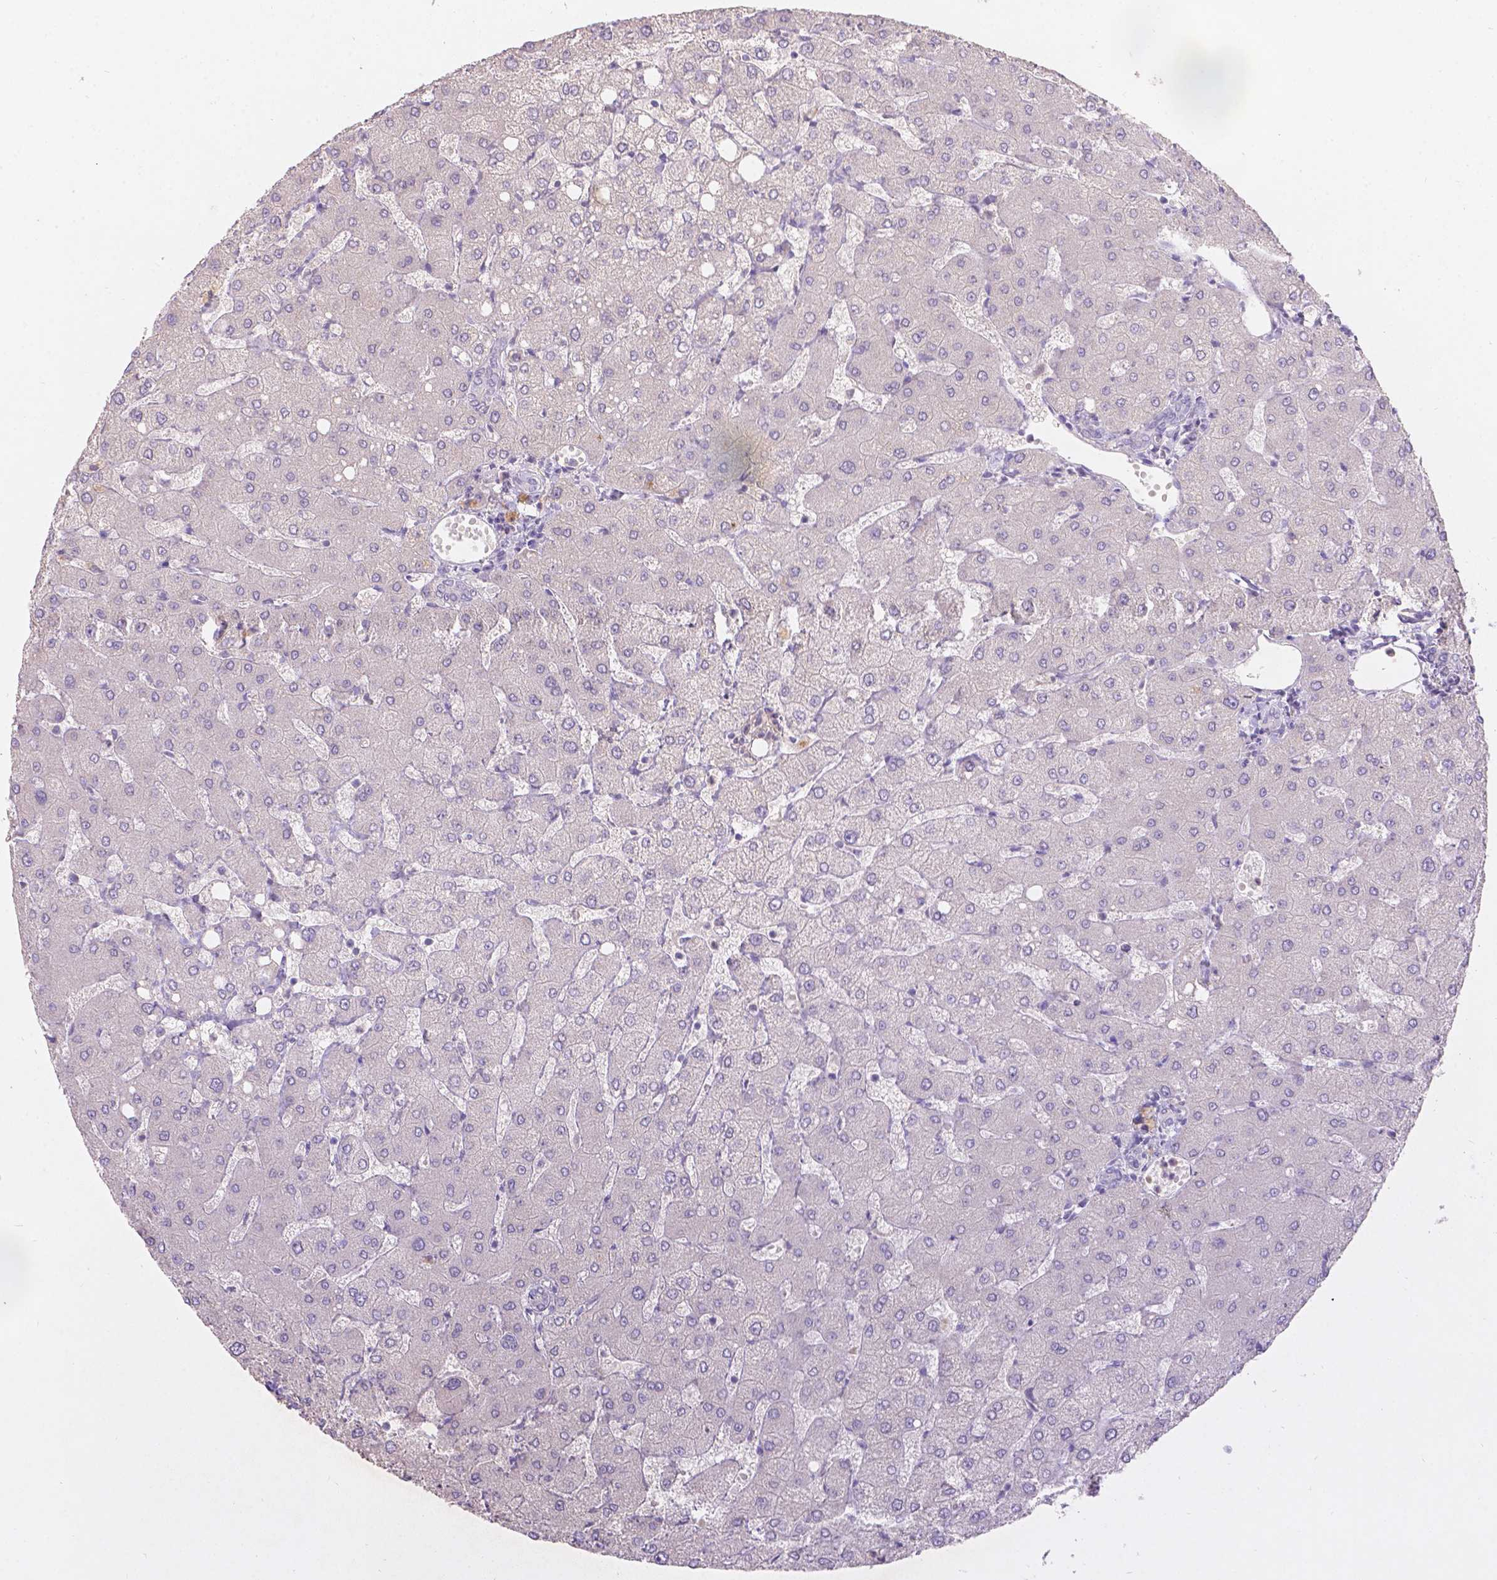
{"staining": {"intensity": "negative", "quantity": "none", "location": "none"}, "tissue": "liver", "cell_type": "Cholangiocytes", "image_type": "normal", "snomed": [{"axis": "morphology", "description": "Normal tissue, NOS"}, {"axis": "topography", "description": "Liver"}], "caption": "Cholangiocytes show no significant protein expression in normal liver. (DAB immunohistochemistry visualized using brightfield microscopy, high magnification).", "gene": "DCAF4L1", "patient": {"sex": "female", "age": 54}}